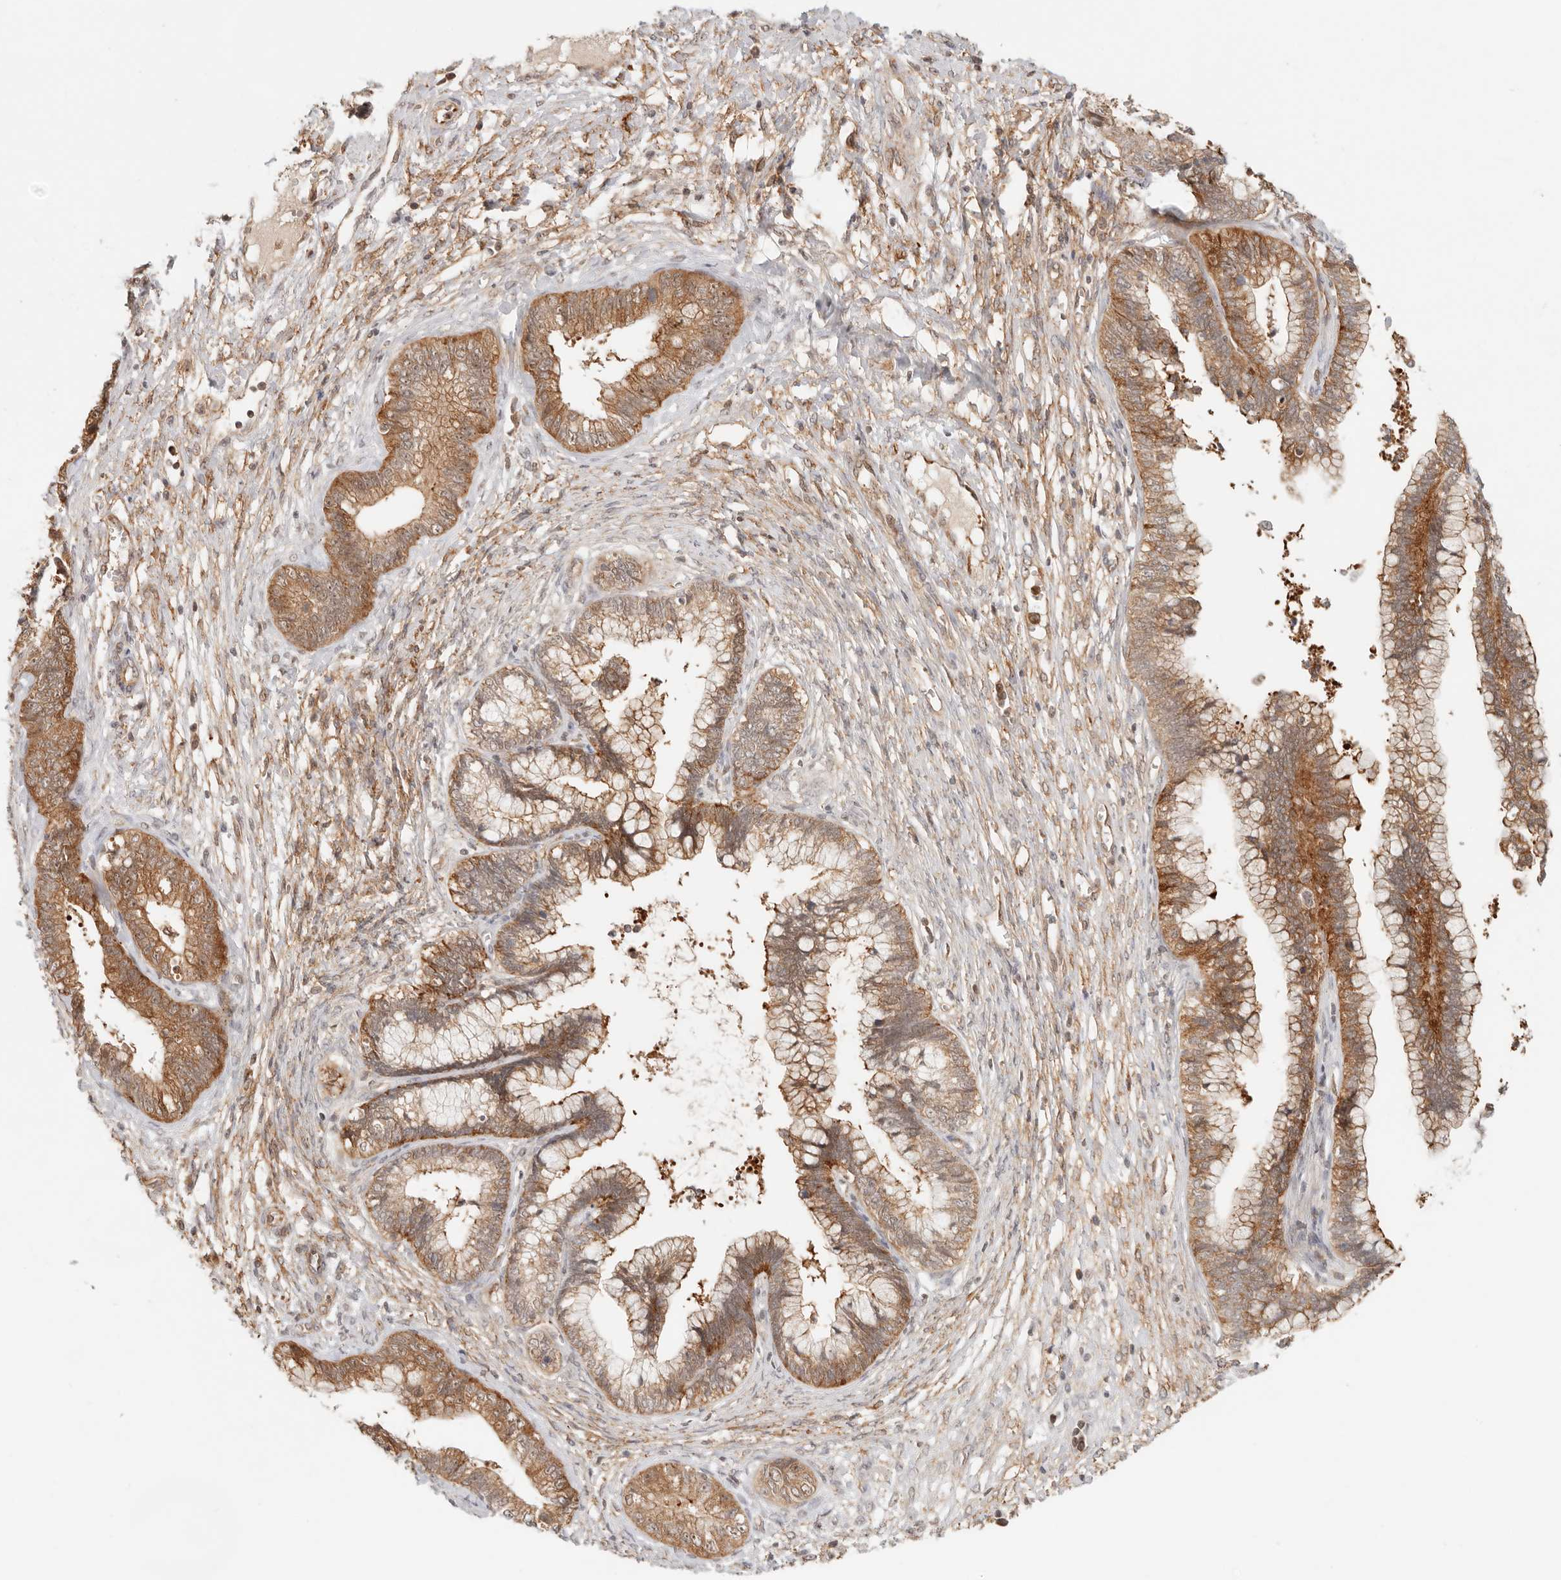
{"staining": {"intensity": "moderate", "quantity": ">75%", "location": "cytoplasmic/membranous,nuclear"}, "tissue": "cervical cancer", "cell_type": "Tumor cells", "image_type": "cancer", "snomed": [{"axis": "morphology", "description": "Adenocarcinoma, NOS"}, {"axis": "topography", "description": "Cervix"}], "caption": "Immunohistochemical staining of adenocarcinoma (cervical) exhibits moderate cytoplasmic/membranous and nuclear protein staining in about >75% of tumor cells. (IHC, brightfield microscopy, high magnification).", "gene": "HEXD", "patient": {"sex": "female", "age": 44}}